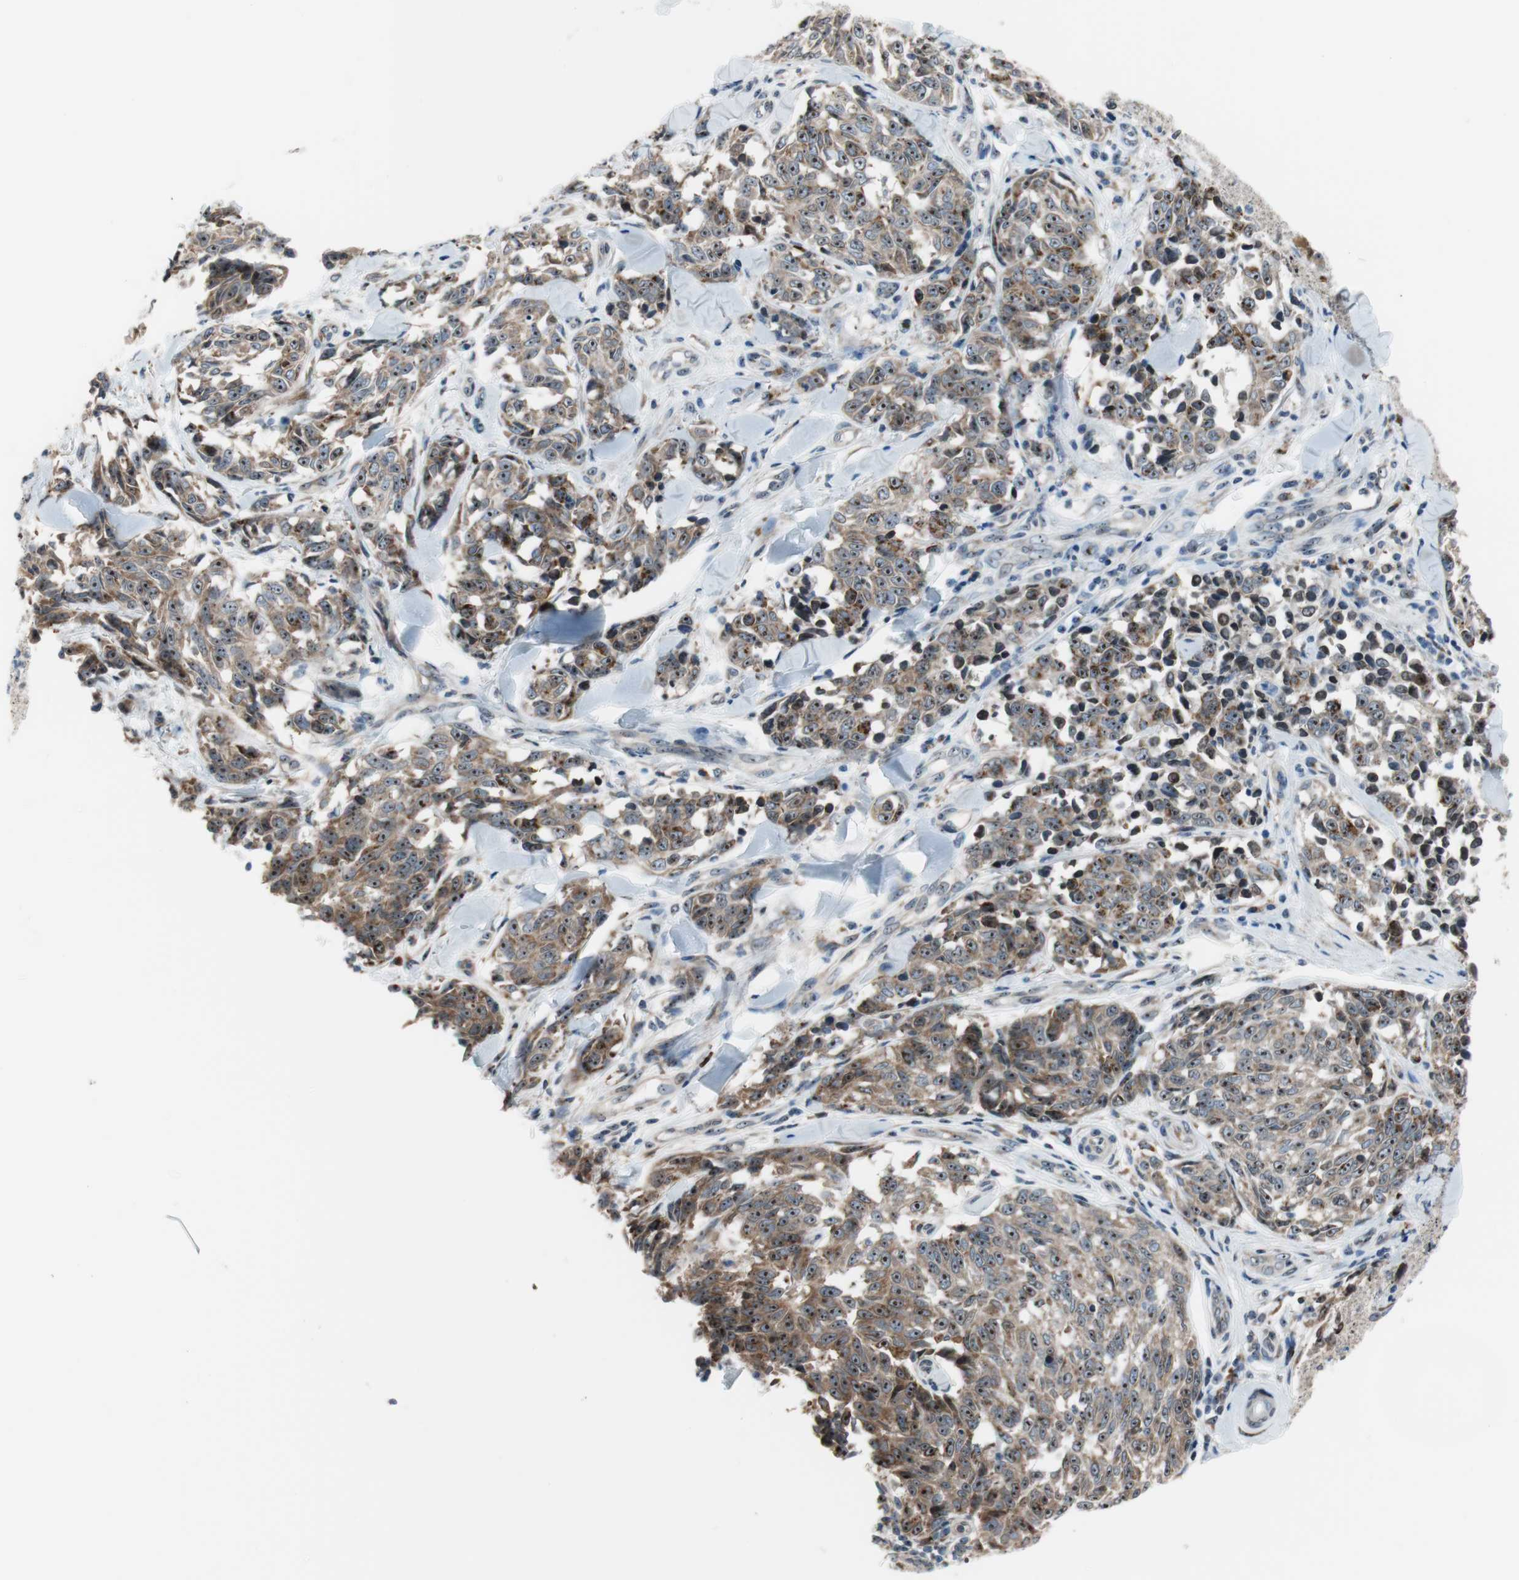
{"staining": {"intensity": "moderate", "quantity": ">75%", "location": "cytoplasmic/membranous"}, "tissue": "melanoma", "cell_type": "Tumor cells", "image_type": "cancer", "snomed": [{"axis": "morphology", "description": "Malignant melanoma, NOS"}, {"axis": "topography", "description": "Skin"}], "caption": "Immunohistochemical staining of malignant melanoma displays moderate cytoplasmic/membranous protein positivity in about >75% of tumor cells.", "gene": "TMED7", "patient": {"sex": "female", "age": 64}}